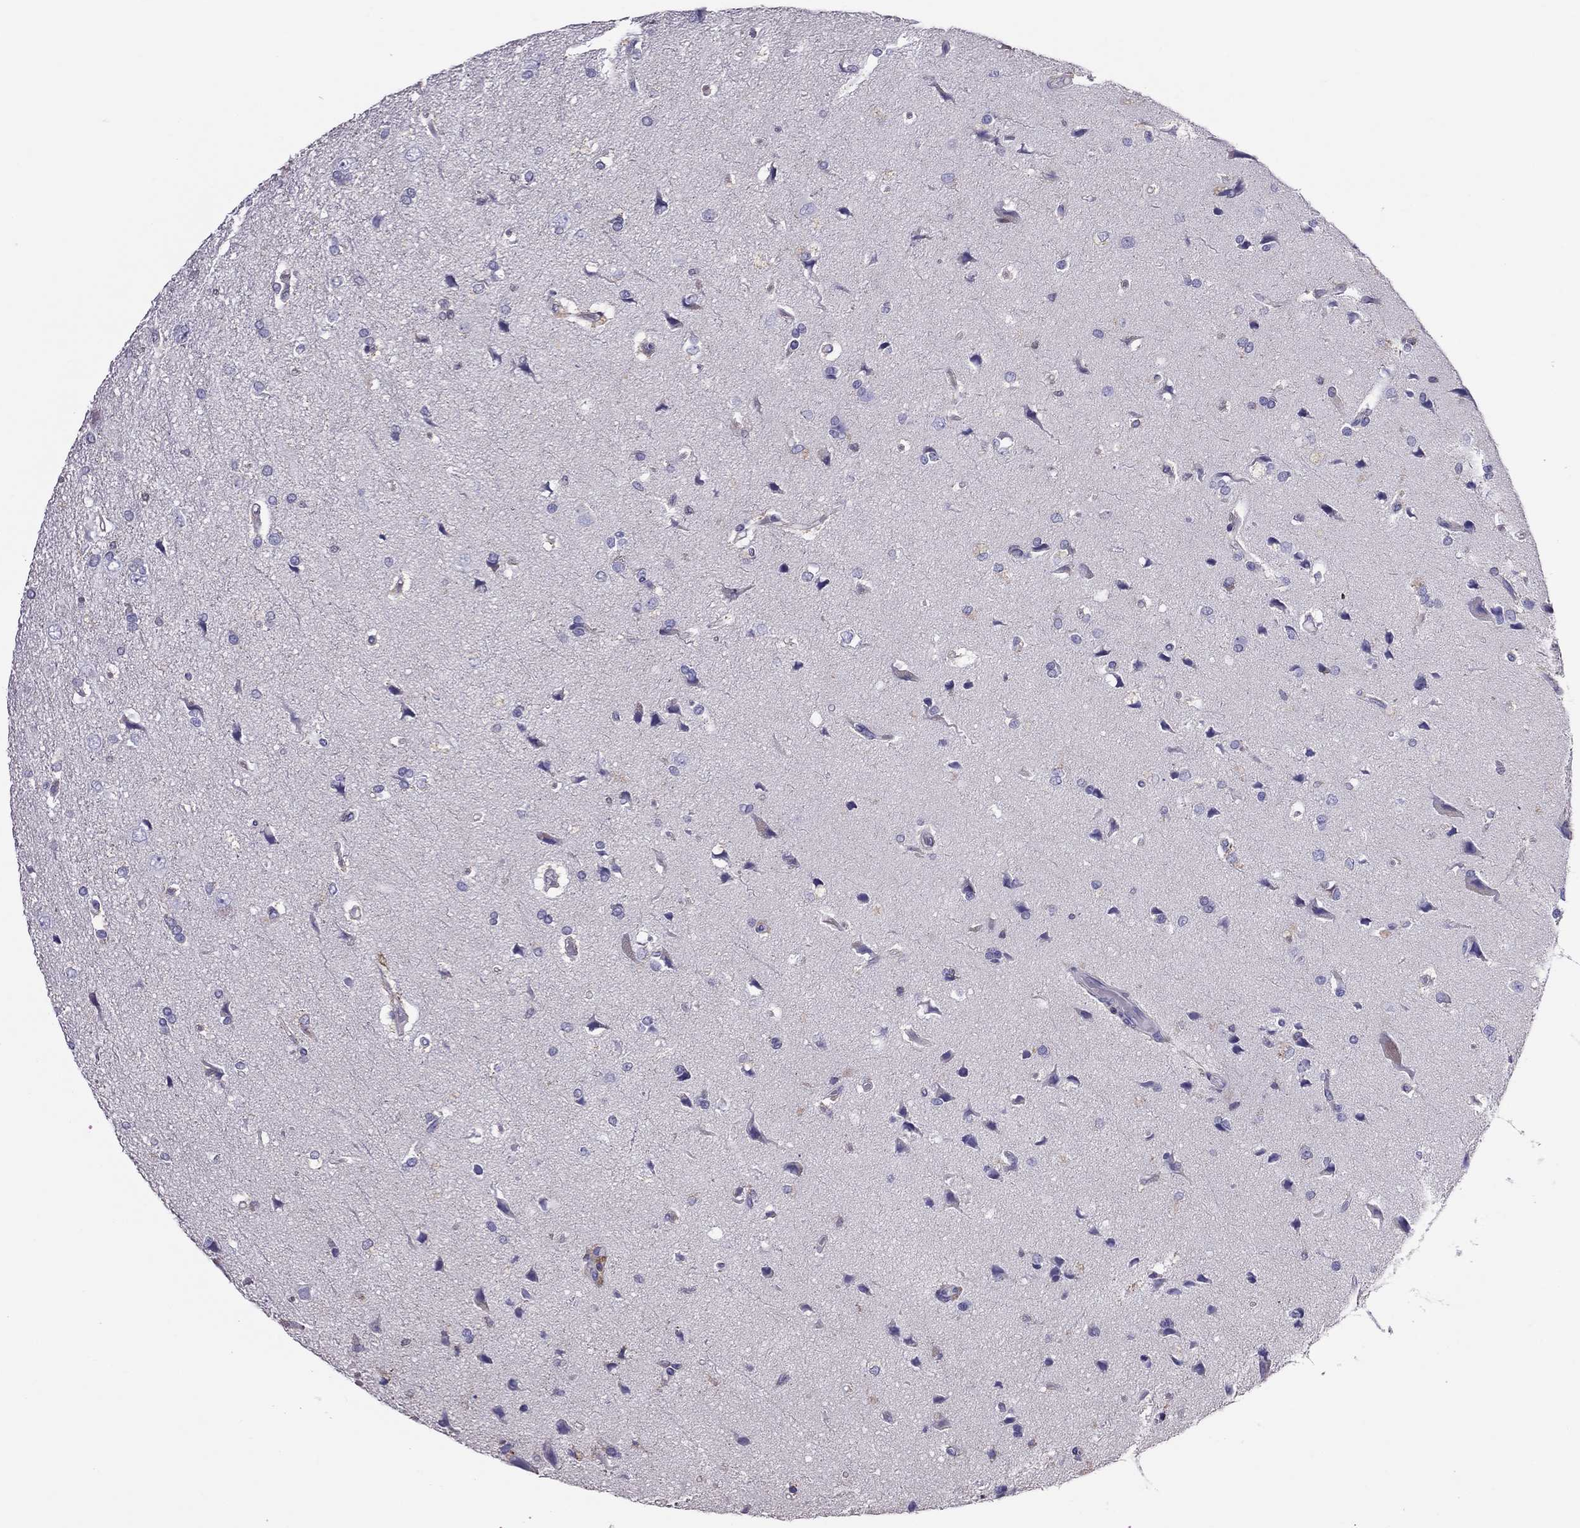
{"staining": {"intensity": "negative", "quantity": "none", "location": "none"}, "tissue": "glioma", "cell_type": "Tumor cells", "image_type": "cancer", "snomed": [{"axis": "morphology", "description": "Glioma, malignant, High grade"}, {"axis": "topography", "description": "Brain"}], "caption": "This is an immunohistochemistry (IHC) photomicrograph of high-grade glioma (malignant). There is no expression in tumor cells.", "gene": "TEX22", "patient": {"sex": "female", "age": 63}}